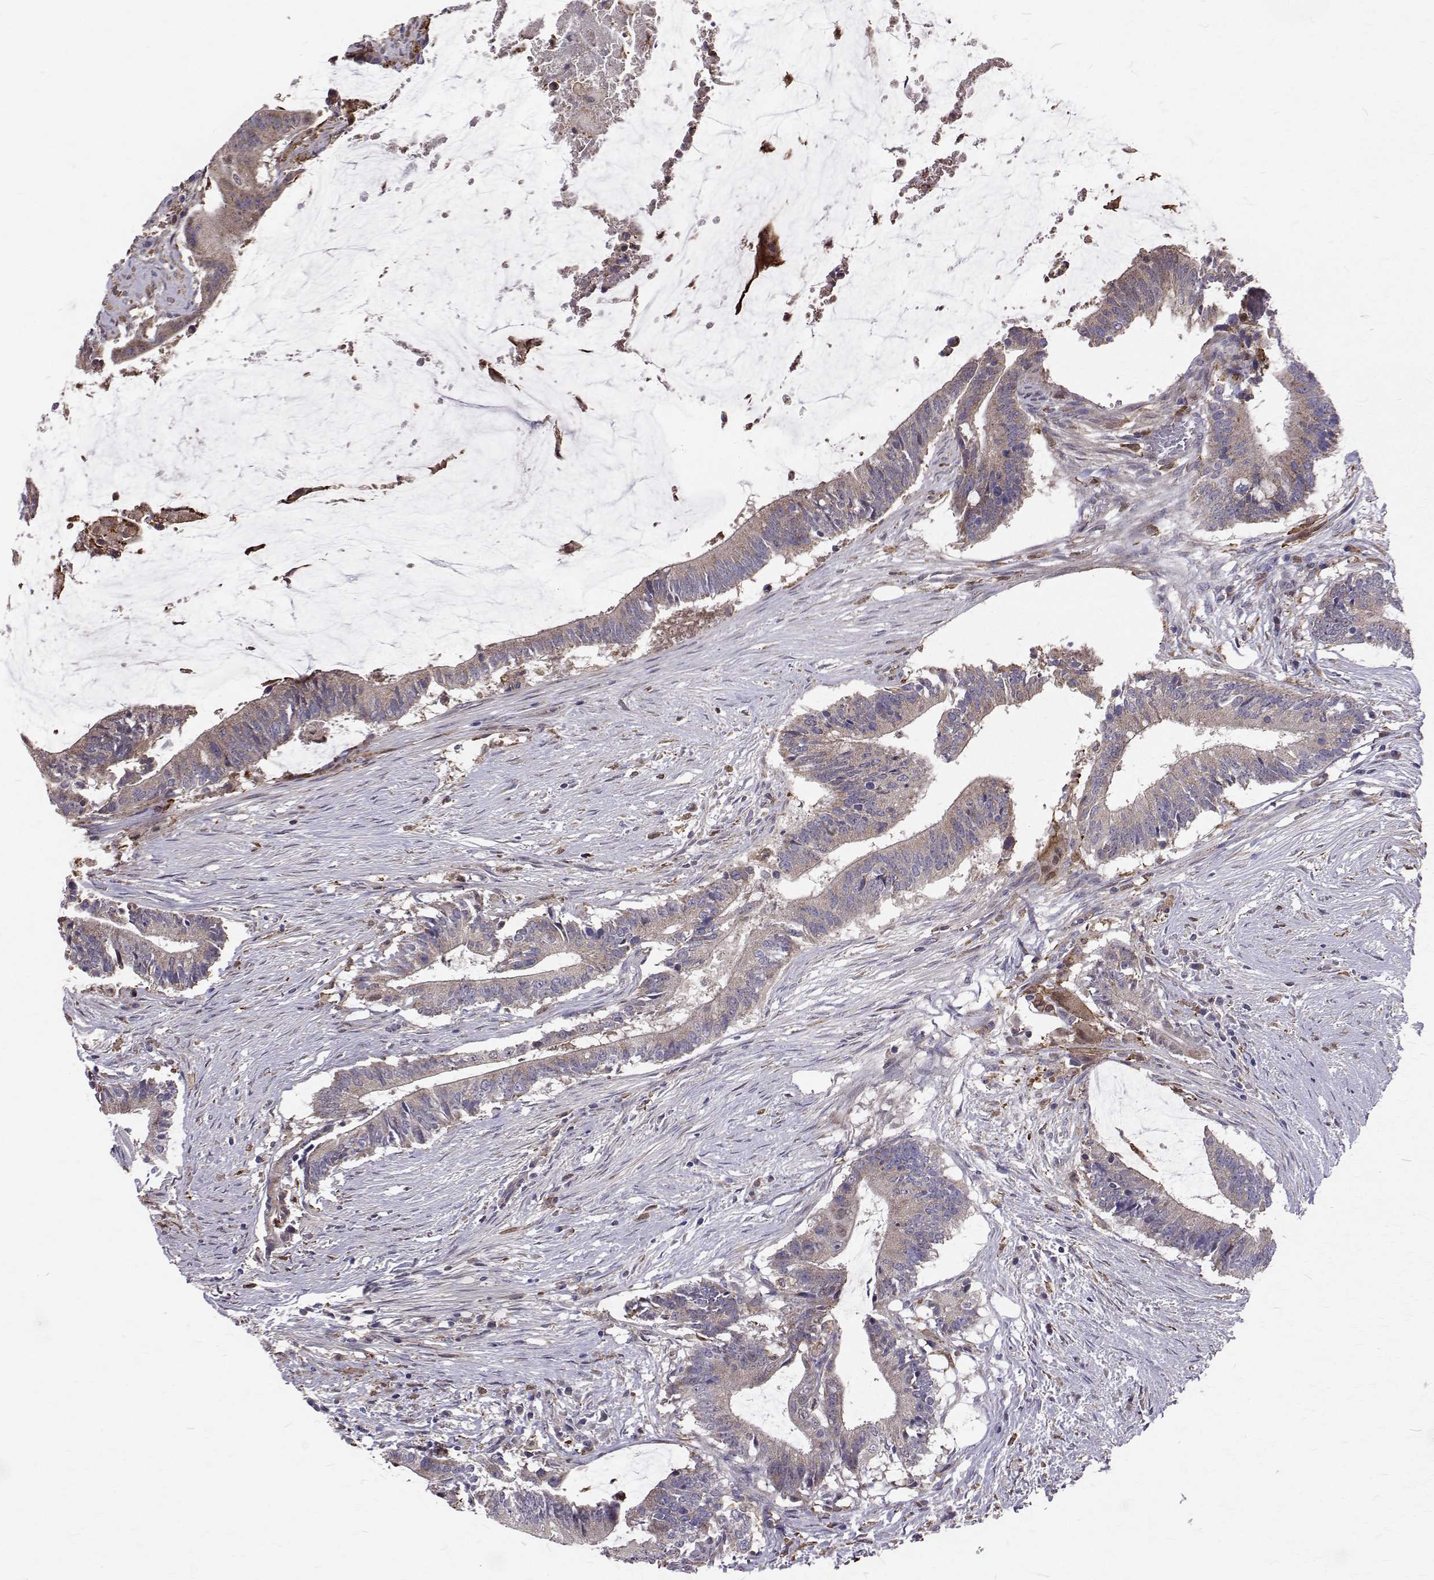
{"staining": {"intensity": "moderate", "quantity": "<25%", "location": "cytoplasmic/membranous"}, "tissue": "colorectal cancer", "cell_type": "Tumor cells", "image_type": "cancer", "snomed": [{"axis": "morphology", "description": "Adenocarcinoma, NOS"}, {"axis": "topography", "description": "Colon"}], "caption": "Protein staining reveals moderate cytoplasmic/membranous expression in about <25% of tumor cells in colorectal cancer.", "gene": "CCDC89", "patient": {"sex": "female", "age": 43}}